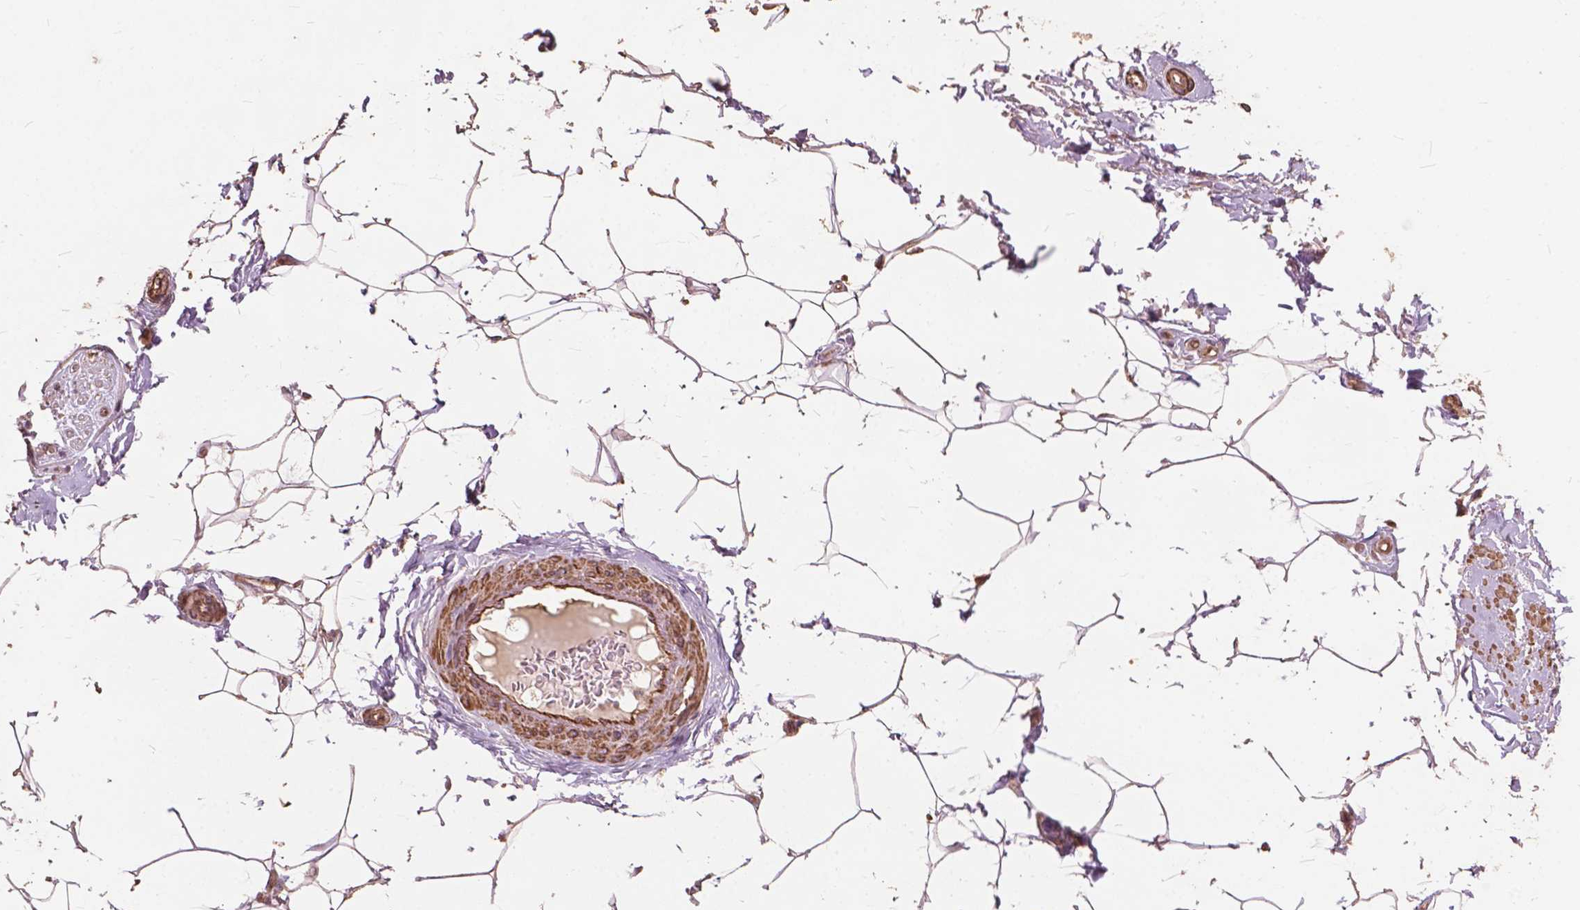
{"staining": {"intensity": "moderate", "quantity": "<25%", "location": "nuclear"}, "tissue": "adipose tissue", "cell_type": "Adipocytes", "image_type": "normal", "snomed": [{"axis": "morphology", "description": "Normal tissue, NOS"}, {"axis": "topography", "description": "Peripheral nerve tissue"}], "caption": "Protein analysis of normal adipose tissue exhibits moderate nuclear staining in approximately <25% of adipocytes.", "gene": "FNIP1", "patient": {"sex": "male", "age": 51}}